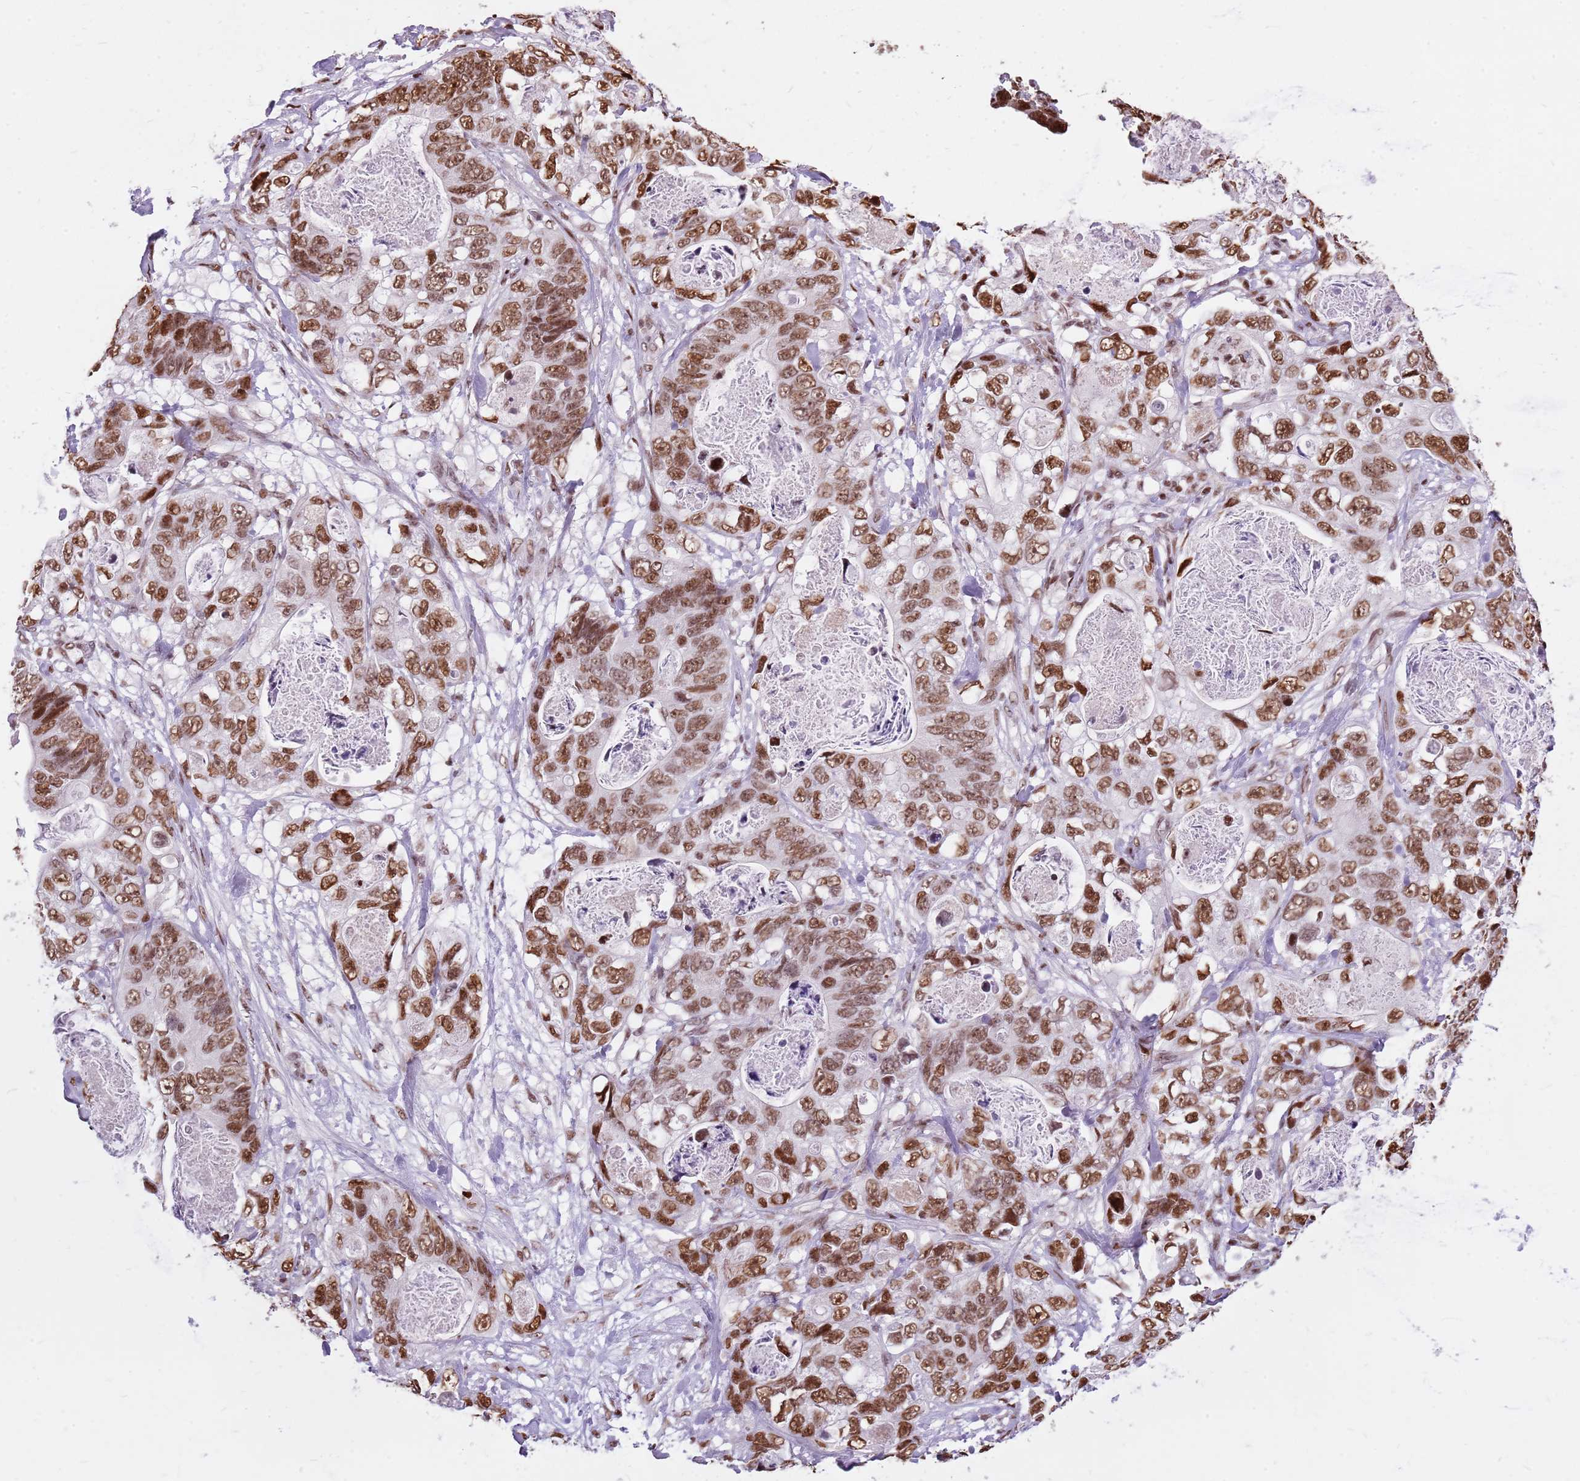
{"staining": {"intensity": "moderate", "quantity": ">75%", "location": "nuclear"}, "tissue": "stomach cancer", "cell_type": "Tumor cells", "image_type": "cancer", "snomed": [{"axis": "morphology", "description": "Normal tissue, NOS"}, {"axis": "morphology", "description": "Adenocarcinoma, NOS"}, {"axis": "topography", "description": "Stomach"}], "caption": "DAB (3,3'-diaminobenzidine) immunohistochemical staining of stomach adenocarcinoma reveals moderate nuclear protein positivity in approximately >75% of tumor cells. (DAB (3,3'-diaminobenzidine) IHC, brown staining for protein, blue staining for nuclei).", "gene": "WASHC4", "patient": {"sex": "female", "age": 89}}